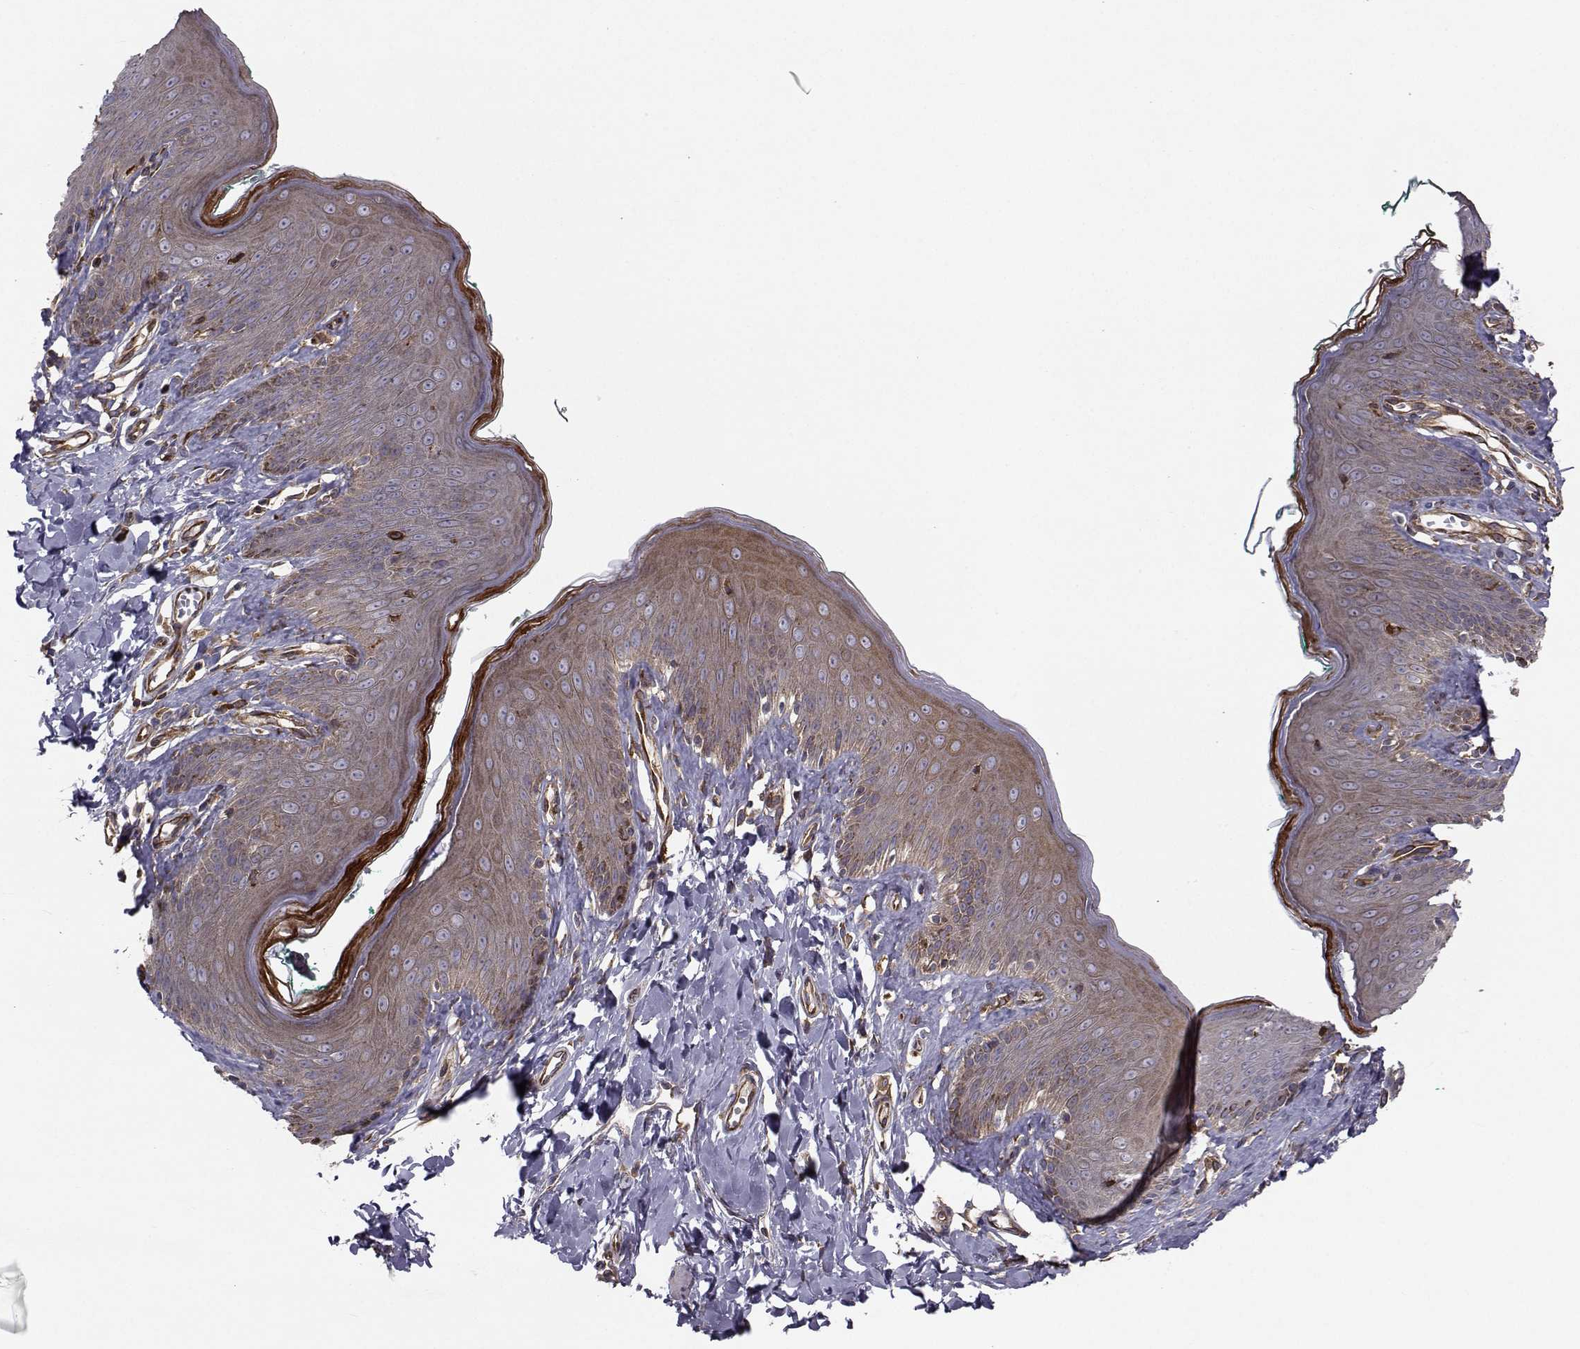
{"staining": {"intensity": "moderate", "quantity": "25%-75%", "location": "cytoplasmic/membranous"}, "tissue": "skin", "cell_type": "Epidermal cells", "image_type": "normal", "snomed": [{"axis": "morphology", "description": "Normal tissue, NOS"}, {"axis": "topography", "description": "Vulva"}], "caption": "Immunohistochemistry of normal human skin reveals medium levels of moderate cytoplasmic/membranous expression in about 25%-75% of epidermal cells. The staining was performed using DAB (3,3'-diaminobenzidine), with brown indicating positive protein expression. Nuclei are stained blue with hematoxylin.", "gene": "TRIP10", "patient": {"sex": "female", "age": 66}}